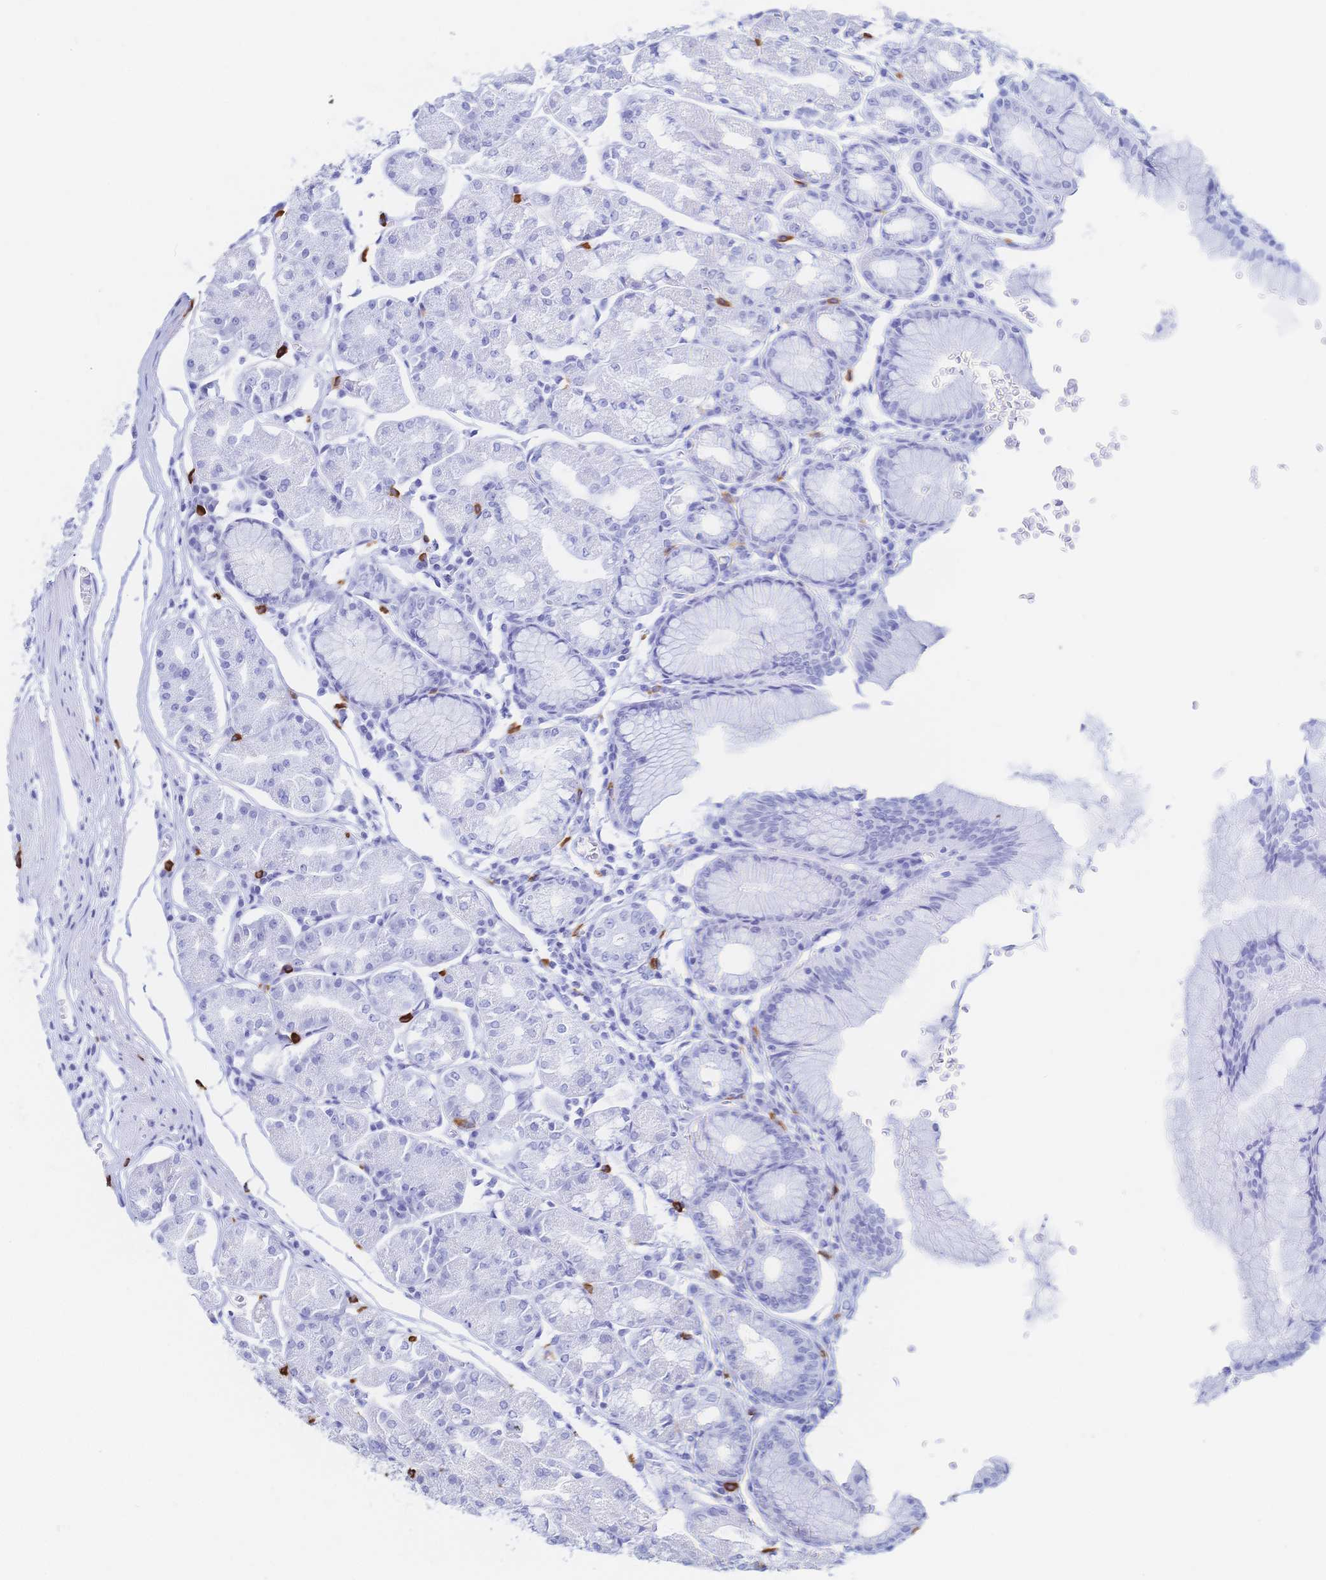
{"staining": {"intensity": "negative", "quantity": "none", "location": "none"}, "tissue": "stomach", "cell_type": "Glandular cells", "image_type": "normal", "snomed": [{"axis": "morphology", "description": "Normal tissue, NOS"}, {"axis": "topography", "description": "Stomach"}], "caption": "Immunohistochemistry photomicrograph of benign human stomach stained for a protein (brown), which demonstrates no staining in glandular cells.", "gene": "IL2RB", "patient": {"sex": "male", "age": 55}}